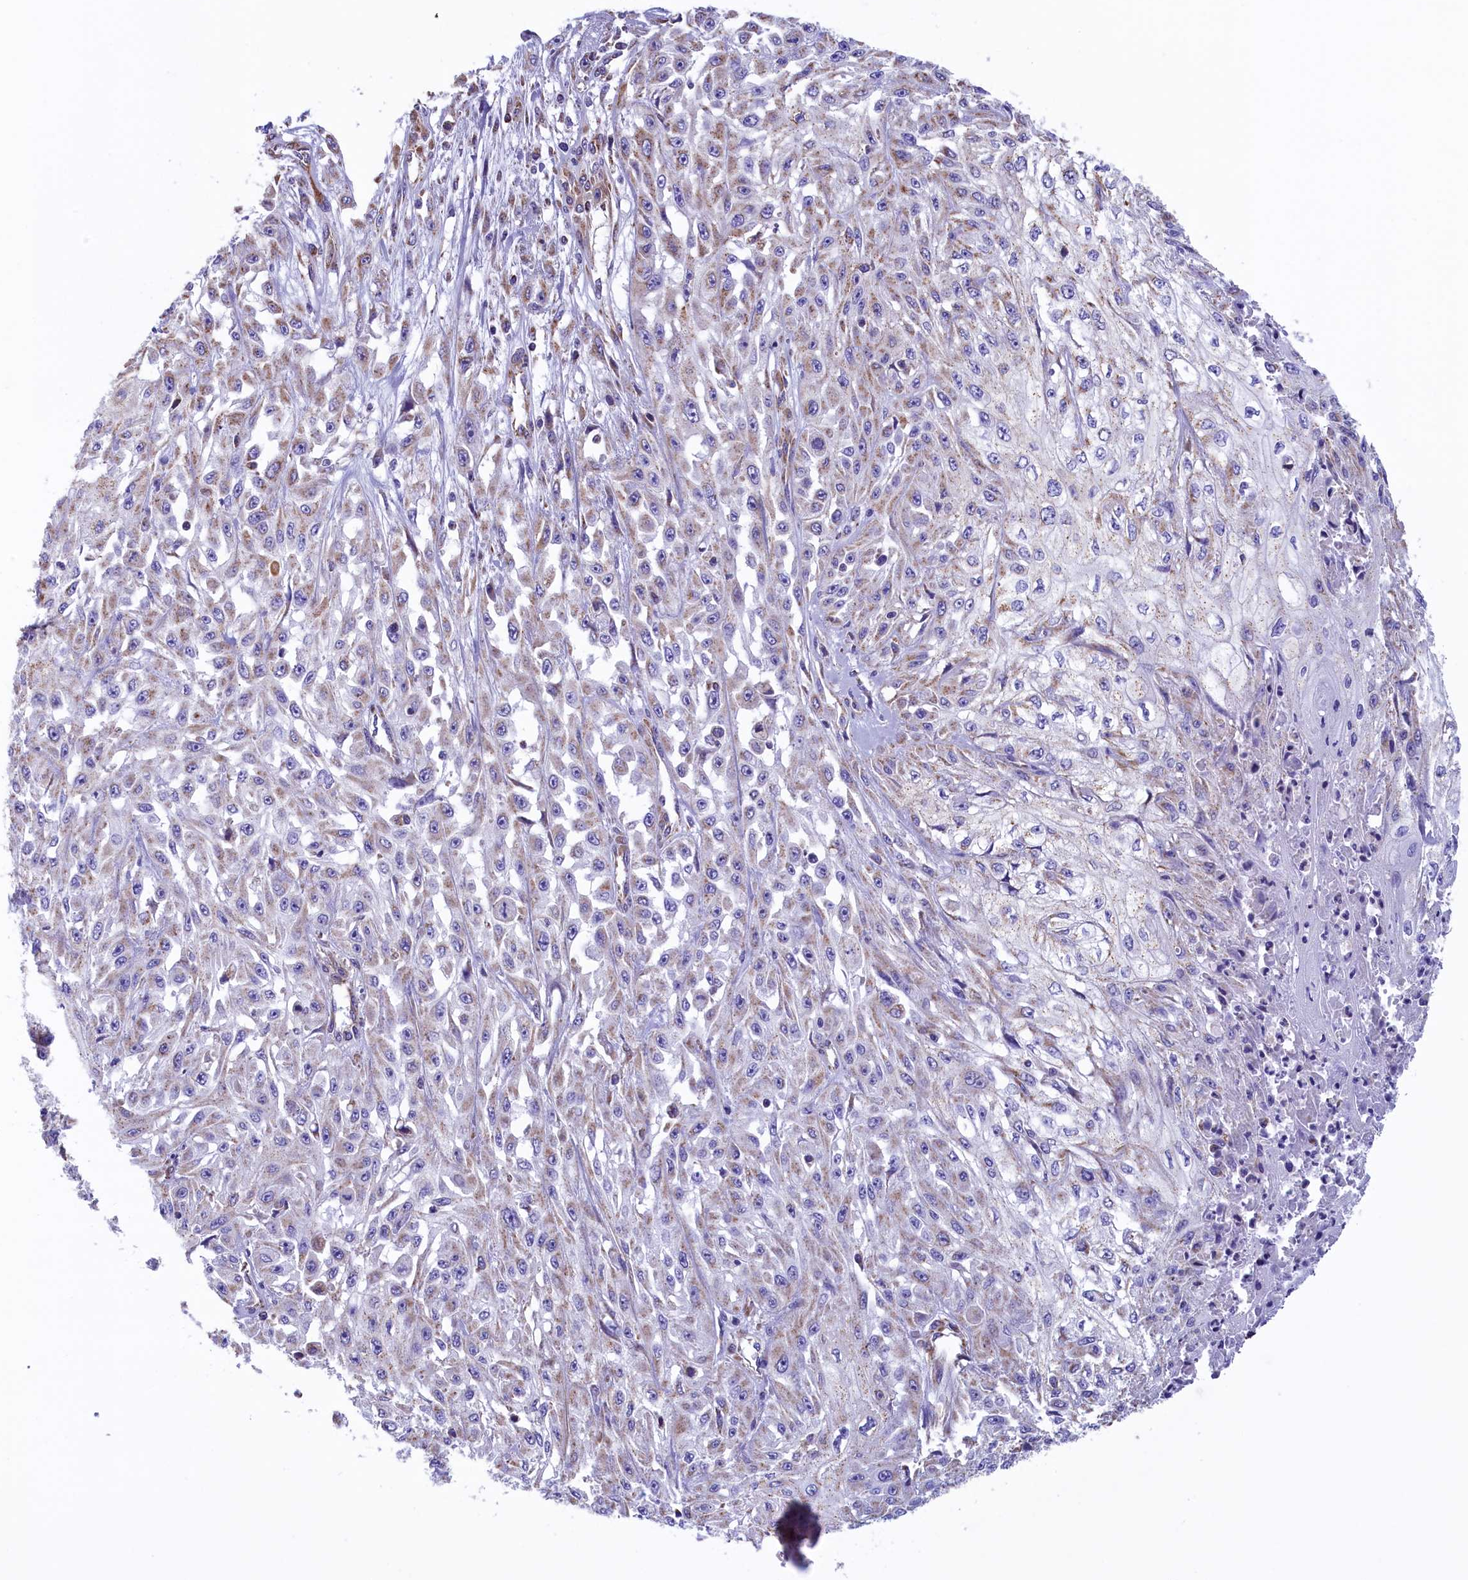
{"staining": {"intensity": "weak", "quantity": "25%-75%", "location": "cytoplasmic/membranous"}, "tissue": "skin cancer", "cell_type": "Tumor cells", "image_type": "cancer", "snomed": [{"axis": "morphology", "description": "Squamous cell carcinoma, NOS"}, {"axis": "morphology", "description": "Squamous cell carcinoma, metastatic, NOS"}, {"axis": "topography", "description": "Skin"}, {"axis": "topography", "description": "Lymph node"}], "caption": "The immunohistochemical stain highlights weak cytoplasmic/membranous expression in tumor cells of squamous cell carcinoma (skin) tissue. (Stains: DAB (3,3'-diaminobenzidine) in brown, nuclei in blue, Microscopy: brightfield microscopy at high magnification).", "gene": "GATB", "patient": {"sex": "male", "age": 75}}